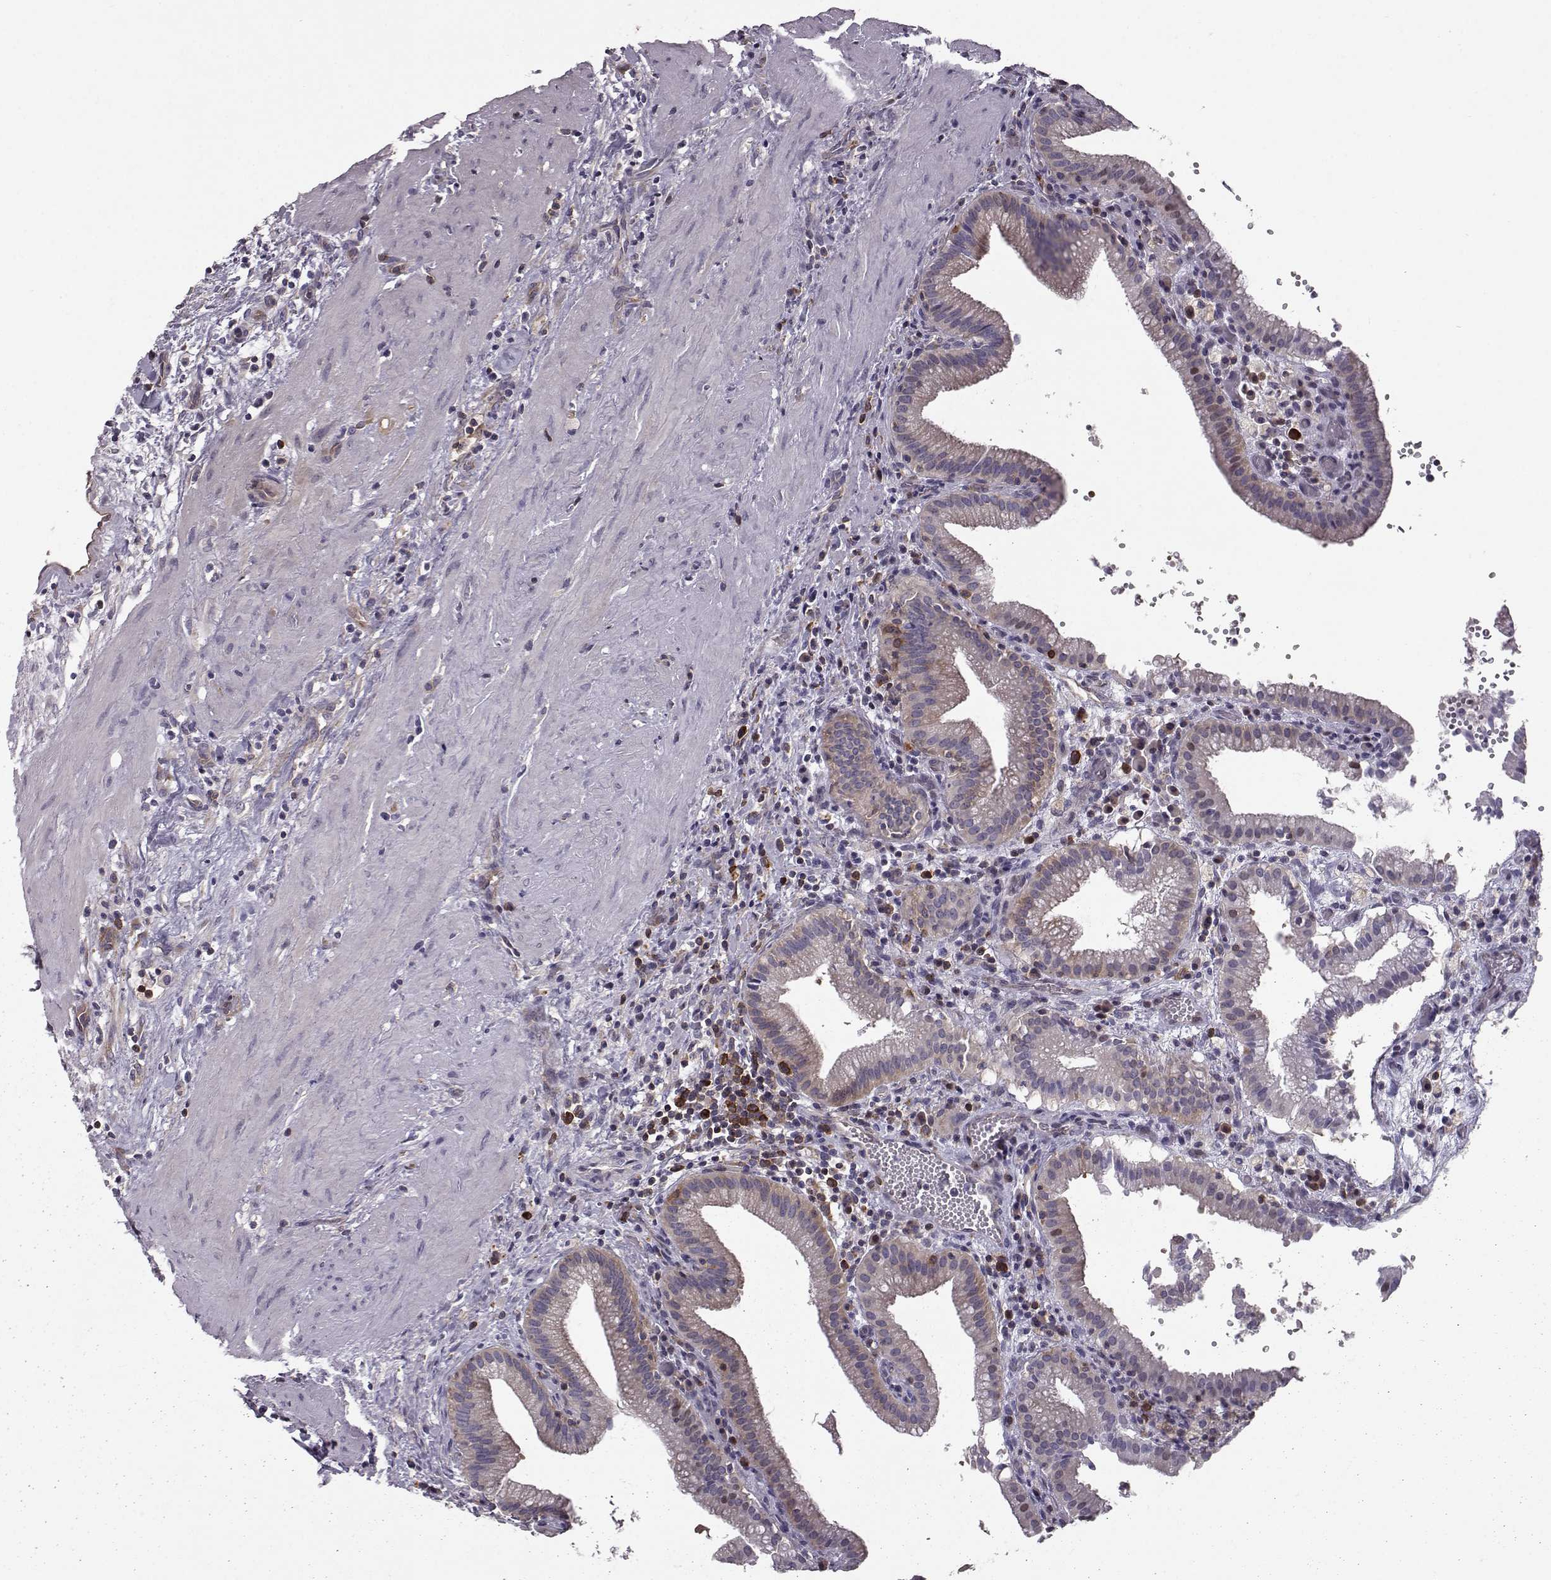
{"staining": {"intensity": "negative", "quantity": "none", "location": "none"}, "tissue": "gallbladder", "cell_type": "Glandular cells", "image_type": "normal", "snomed": [{"axis": "morphology", "description": "Normal tissue, NOS"}, {"axis": "topography", "description": "Gallbladder"}], "caption": "This is an immunohistochemistry histopathology image of normal gallbladder. There is no expression in glandular cells.", "gene": "RANBP1", "patient": {"sex": "male", "age": 42}}